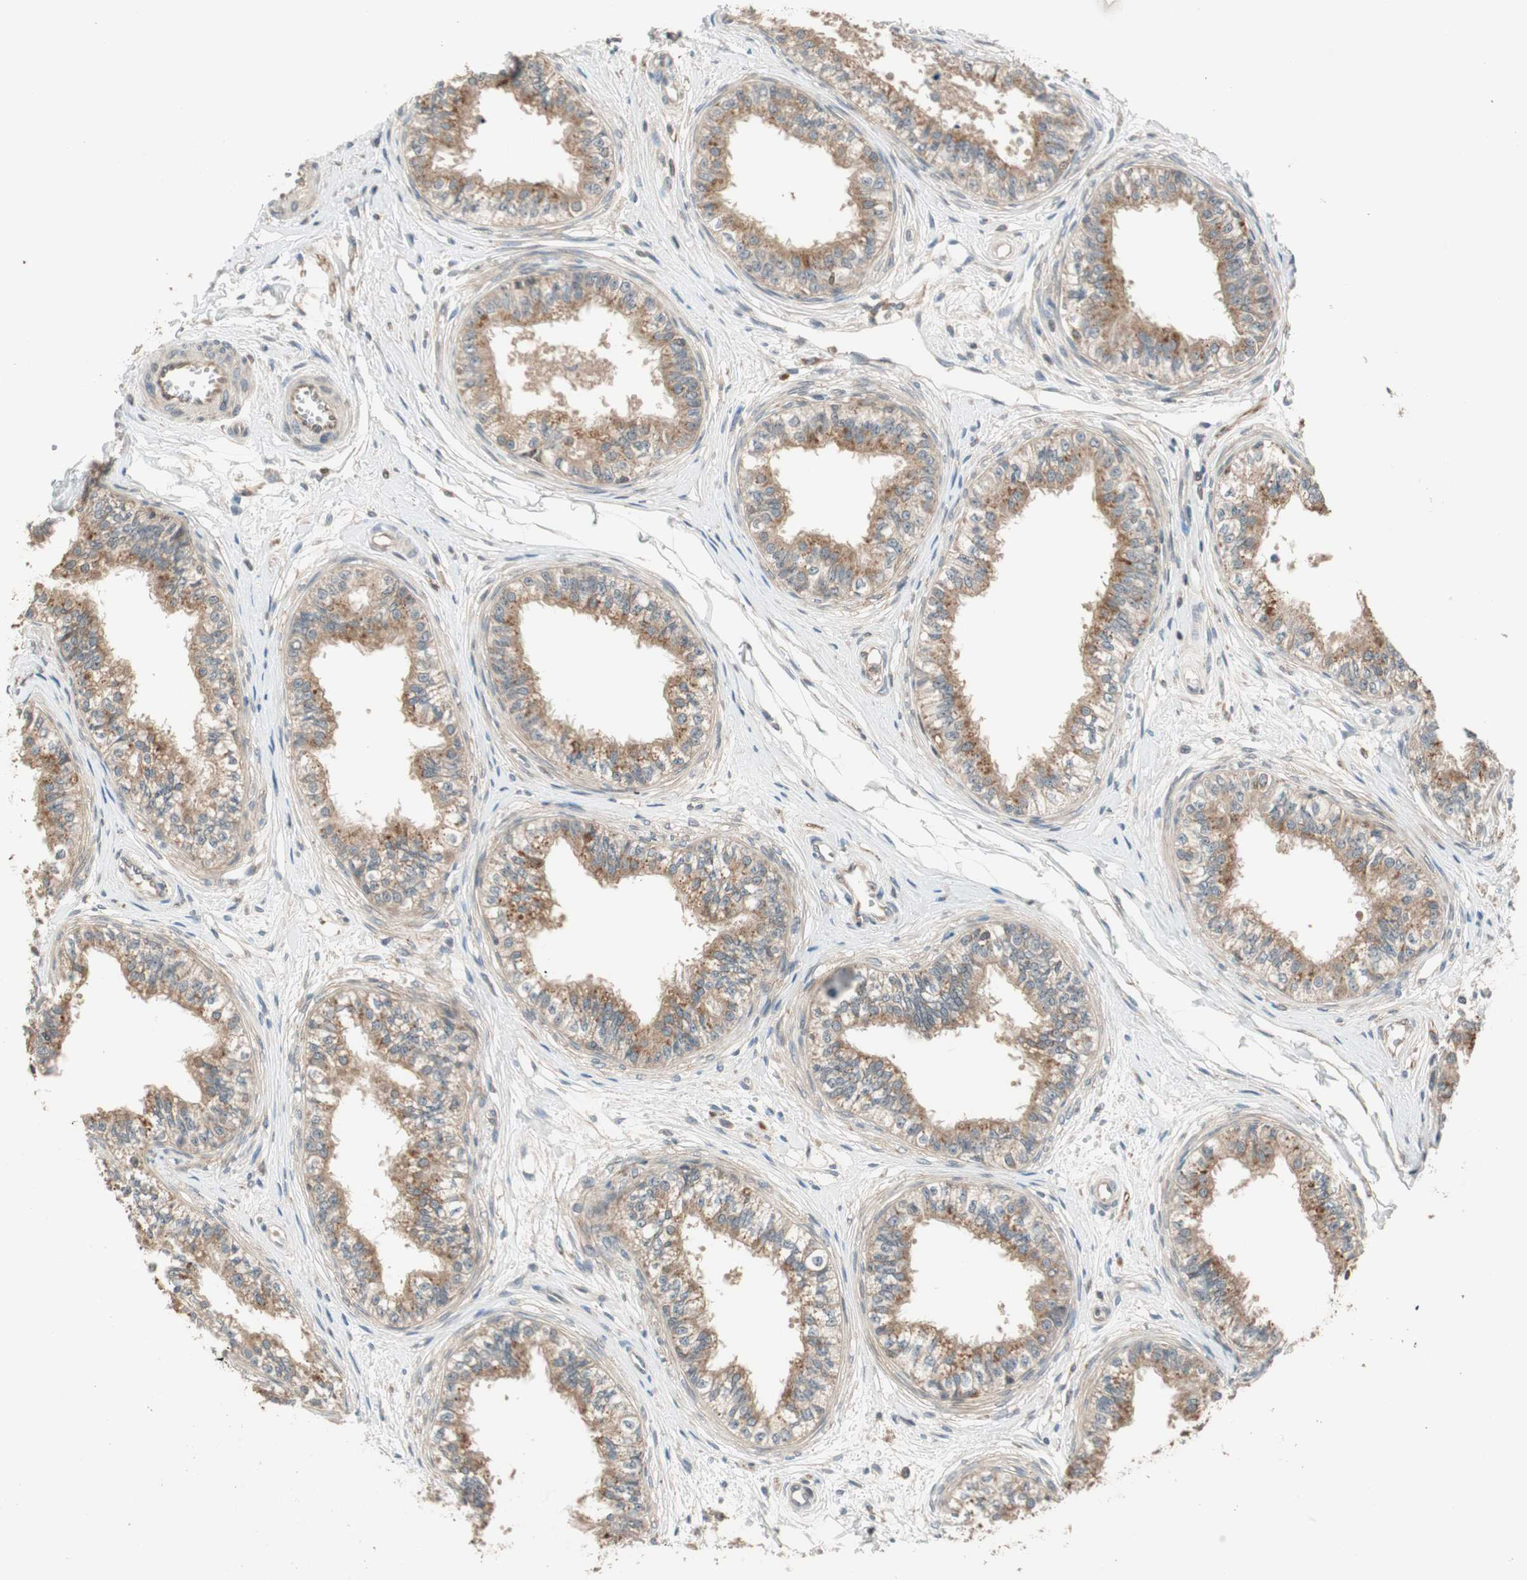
{"staining": {"intensity": "moderate", "quantity": ">75%", "location": "cytoplasmic/membranous"}, "tissue": "epididymis", "cell_type": "Glandular cells", "image_type": "normal", "snomed": [{"axis": "morphology", "description": "Normal tissue, NOS"}, {"axis": "morphology", "description": "Adenocarcinoma, metastatic, NOS"}, {"axis": "topography", "description": "Testis"}, {"axis": "topography", "description": "Epididymis"}], "caption": "IHC histopathology image of normal epididymis: human epididymis stained using IHC exhibits medium levels of moderate protein expression localized specifically in the cytoplasmic/membranous of glandular cells, appearing as a cytoplasmic/membranous brown color.", "gene": "ATP6AP2", "patient": {"sex": "male", "age": 26}}